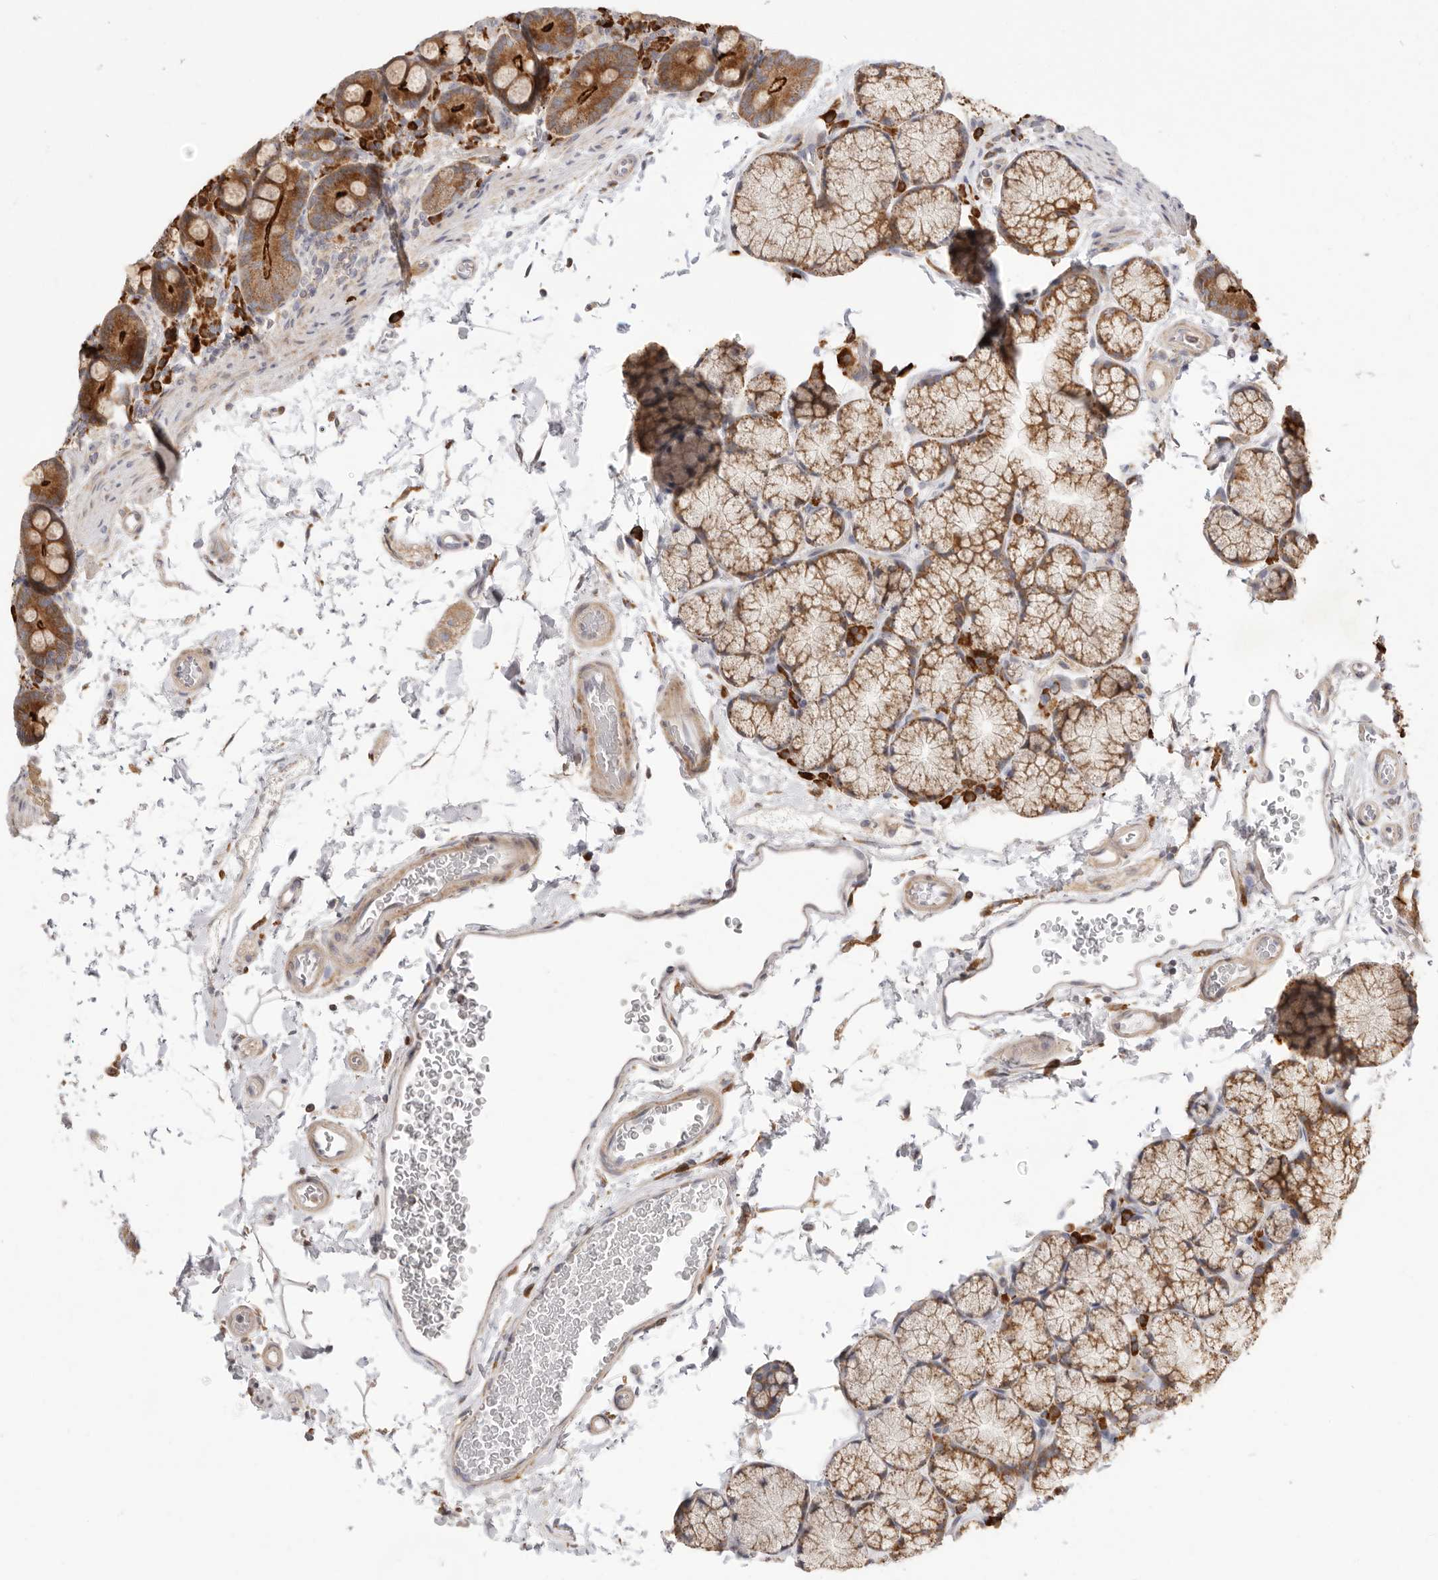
{"staining": {"intensity": "strong", "quantity": ">75%", "location": "cytoplasmic/membranous"}, "tissue": "duodenum", "cell_type": "Glandular cells", "image_type": "normal", "snomed": [{"axis": "morphology", "description": "Normal tissue, NOS"}, {"axis": "topography", "description": "Duodenum"}], "caption": "Duodenum stained with immunohistochemistry (IHC) shows strong cytoplasmic/membranous positivity in about >75% of glandular cells.", "gene": "USH1C", "patient": {"sex": "male", "age": 35}}